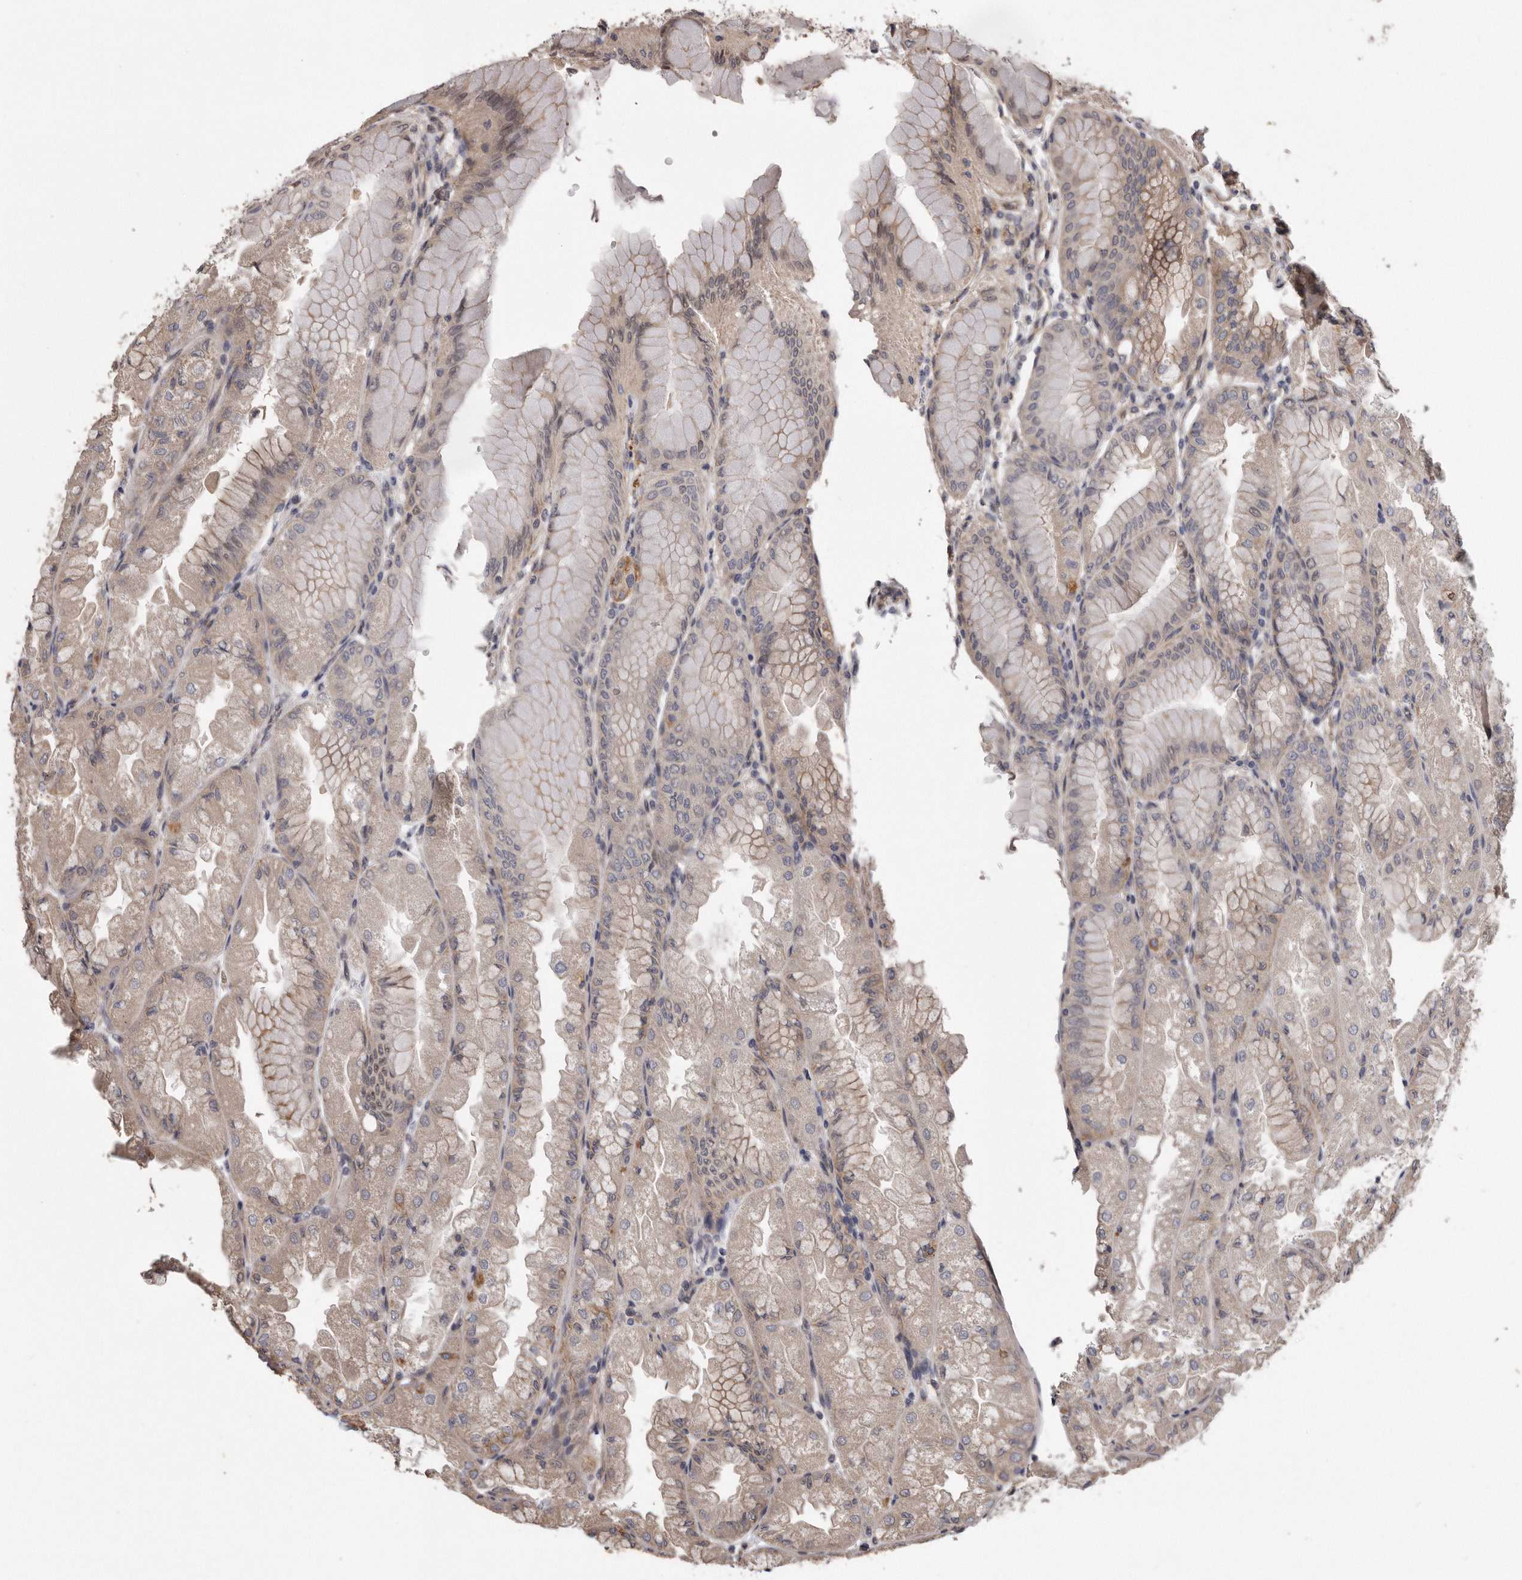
{"staining": {"intensity": "moderate", "quantity": "25%-75%", "location": "cytoplasmic/membranous"}, "tissue": "stomach", "cell_type": "Glandular cells", "image_type": "normal", "snomed": [{"axis": "morphology", "description": "Normal tissue, NOS"}, {"axis": "topography", "description": "Stomach, upper"}], "caption": "High-power microscopy captured an IHC histopathology image of benign stomach, revealing moderate cytoplasmic/membranous expression in about 25%-75% of glandular cells. Using DAB (3,3'-diaminobenzidine) (brown) and hematoxylin (blue) stains, captured at high magnification using brightfield microscopy.", "gene": "ARMCX1", "patient": {"sex": "male", "age": 47}}